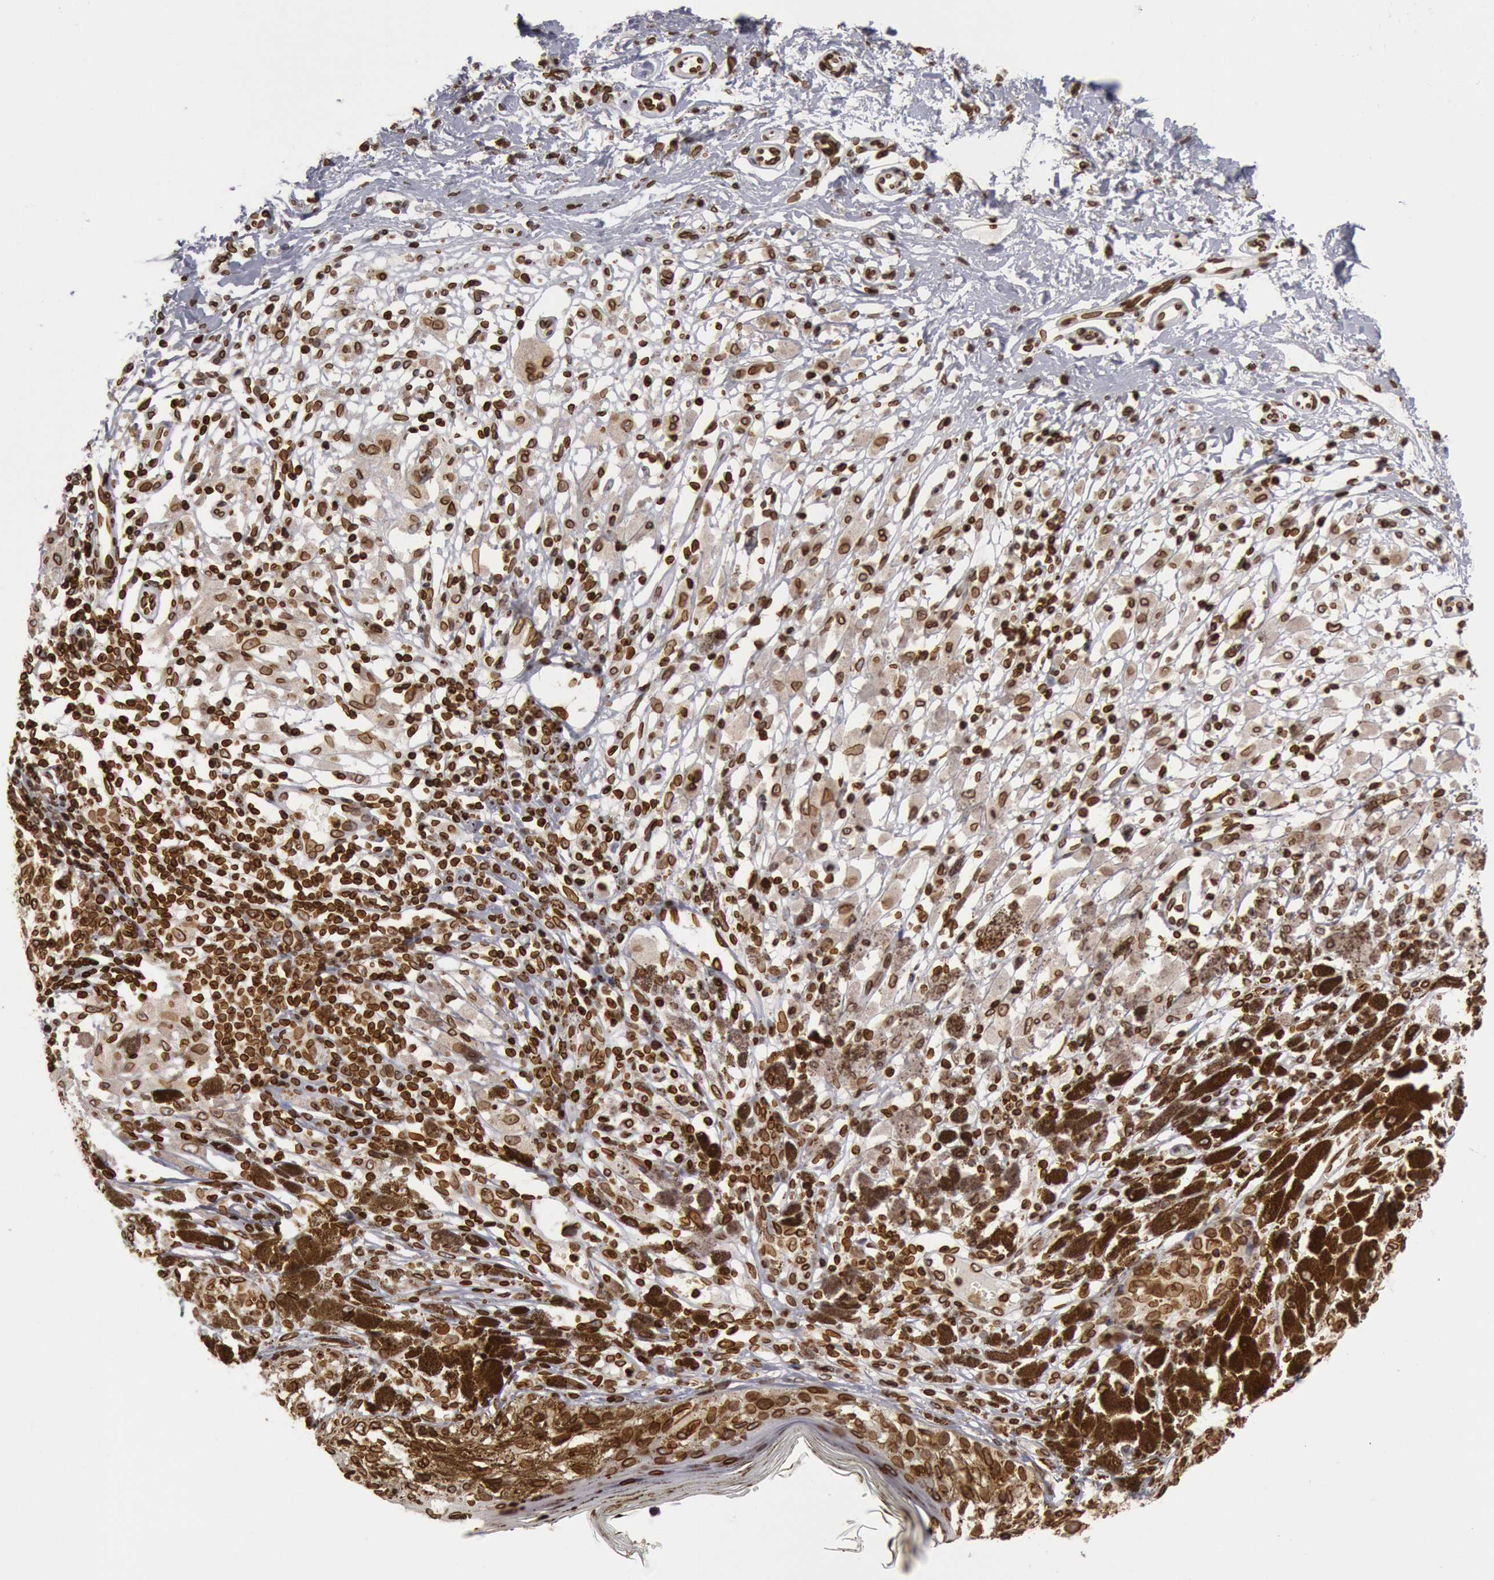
{"staining": {"intensity": "strong", "quantity": ">75%", "location": "cytoplasmic/membranous,nuclear"}, "tissue": "melanoma", "cell_type": "Tumor cells", "image_type": "cancer", "snomed": [{"axis": "morphology", "description": "Malignant melanoma, NOS"}, {"axis": "topography", "description": "Skin"}], "caption": "The immunohistochemical stain highlights strong cytoplasmic/membranous and nuclear expression in tumor cells of melanoma tissue.", "gene": "SUN2", "patient": {"sex": "male", "age": 88}}